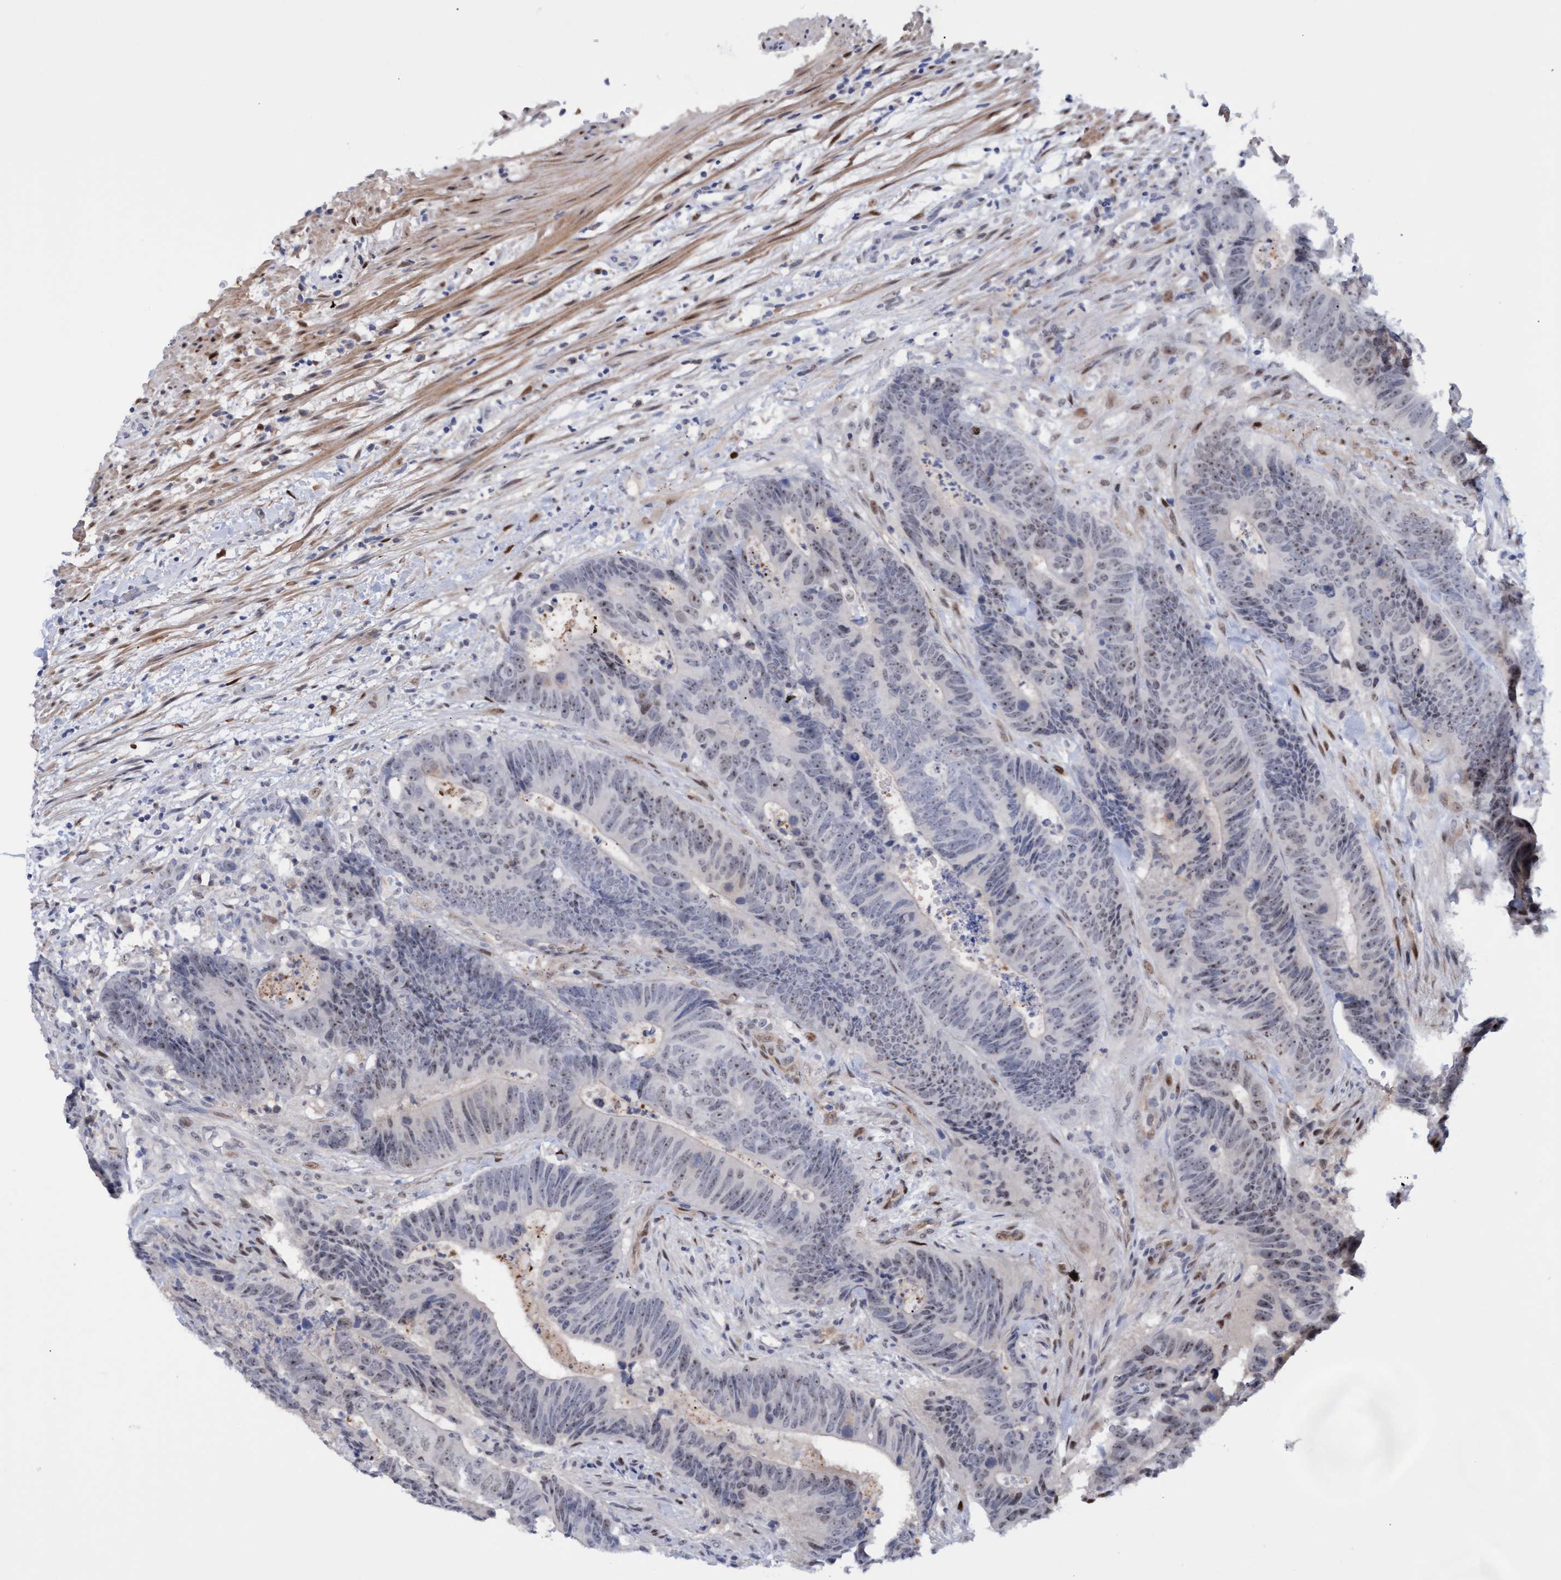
{"staining": {"intensity": "weak", "quantity": ">75%", "location": "nuclear"}, "tissue": "colorectal cancer", "cell_type": "Tumor cells", "image_type": "cancer", "snomed": [{"axis": "morphology", "description": "Adenocarcinoma, NOS"}, {"axis": "topography", "description": "Colon"}], "caption": "Colorectal adenocarcinoma was stained to show a protein in brown. There is low levels of weak nuclear positivity in about >75% of tumor cells.", "gene": "PINX1", "patient": {"sex": "male", "age": 56}}